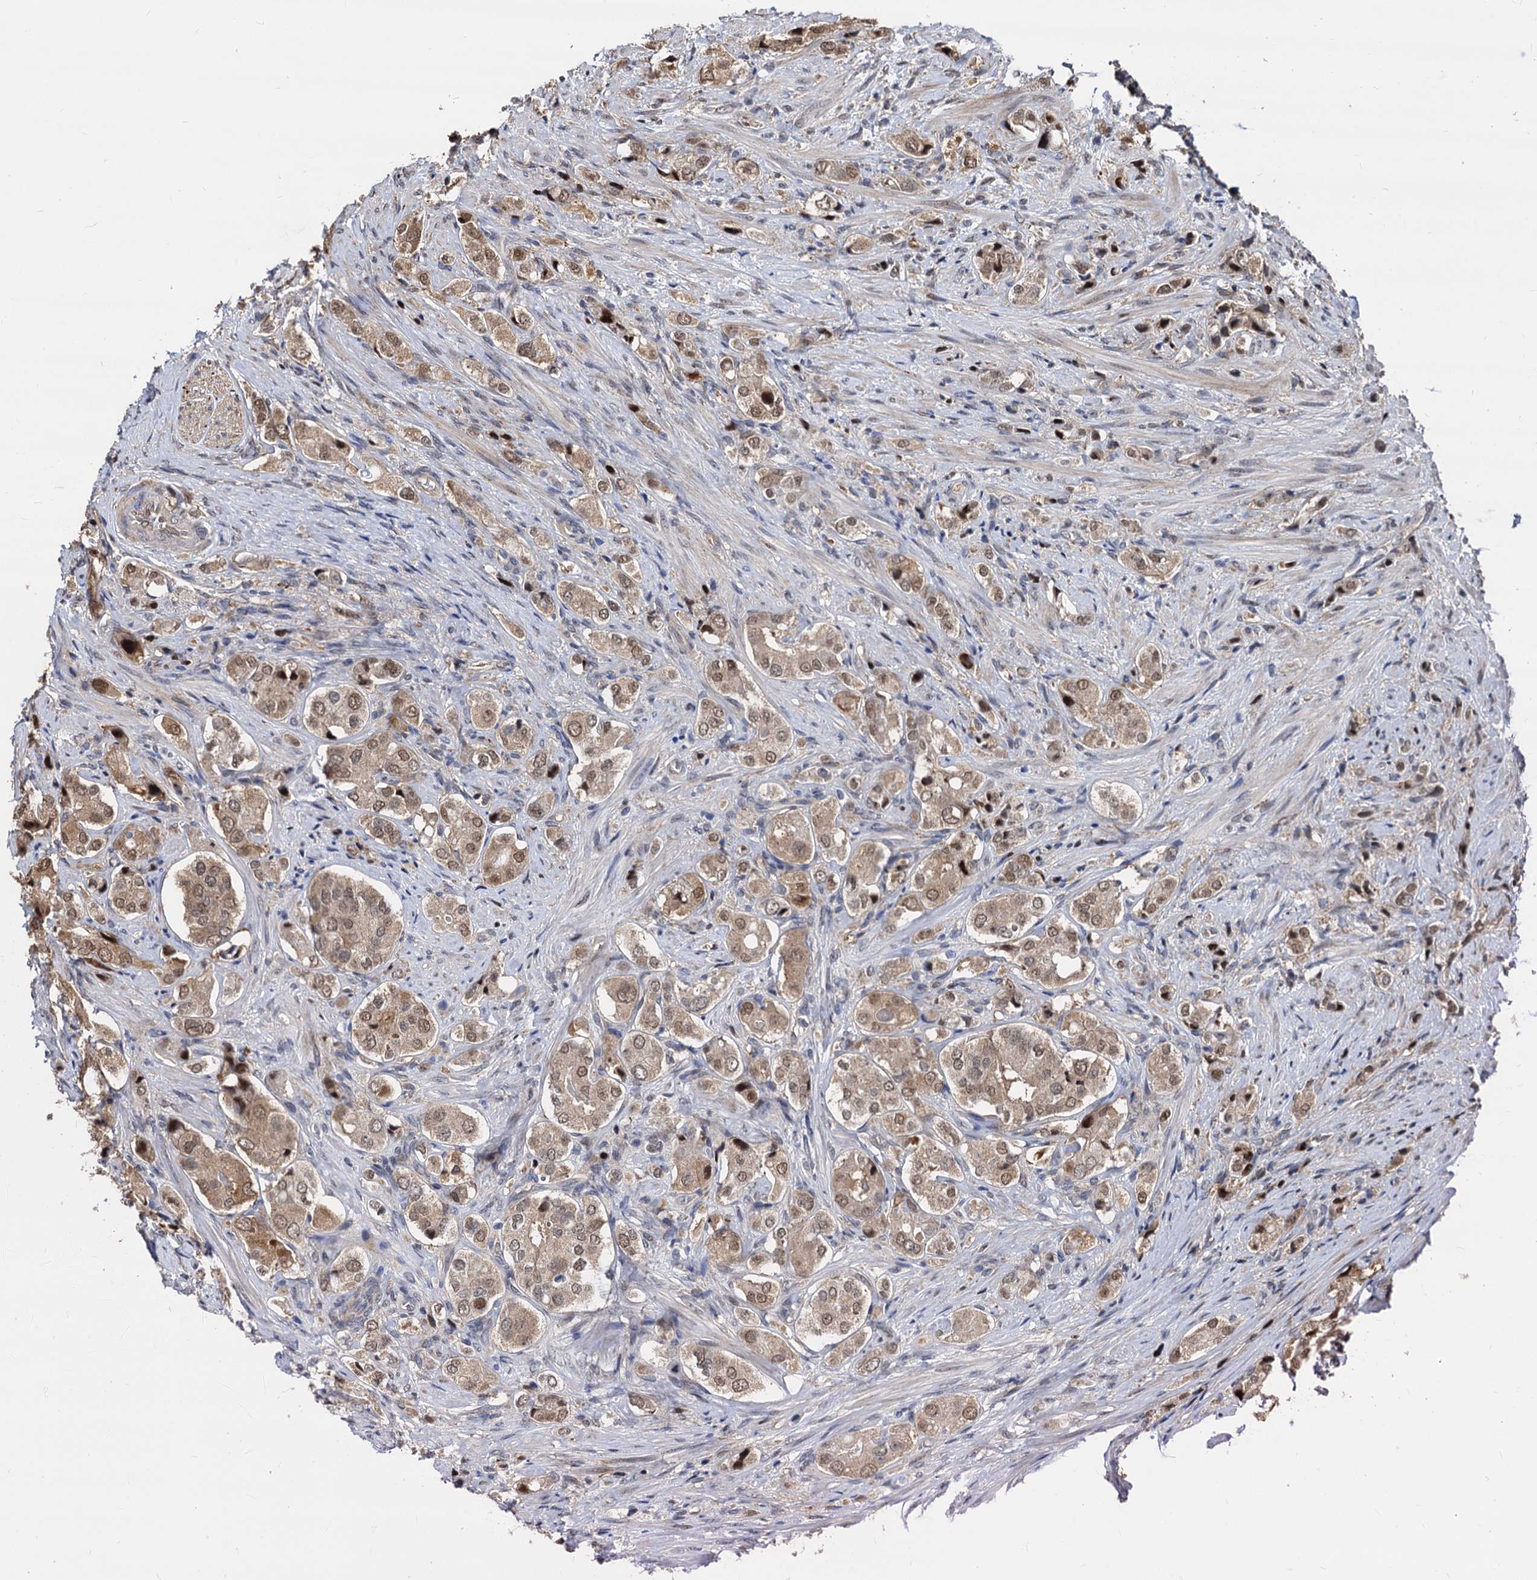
{"staining": {"intensity": "moderate", "quantity": ">75%", "location": "cytoplasmic/membranous,nuclear"}, "tissue": "prostate cancer", "cell_type": "Tumor cells", "image_type": "cancer", "snomed": [{"axis": "morphology", "description": "Adenocarcinoma, High grade"}, {"axis": "topography", "description": "Prostate"}], "caption": "Prostate cancer tissue shows moderate cytoplasmic/membranous and nuclear expression in approximately >75% of tumor cells, visualized by immunohistochemistry.", "gene": "PSMD4", "patient": {"sex": "male", "age": 65}}